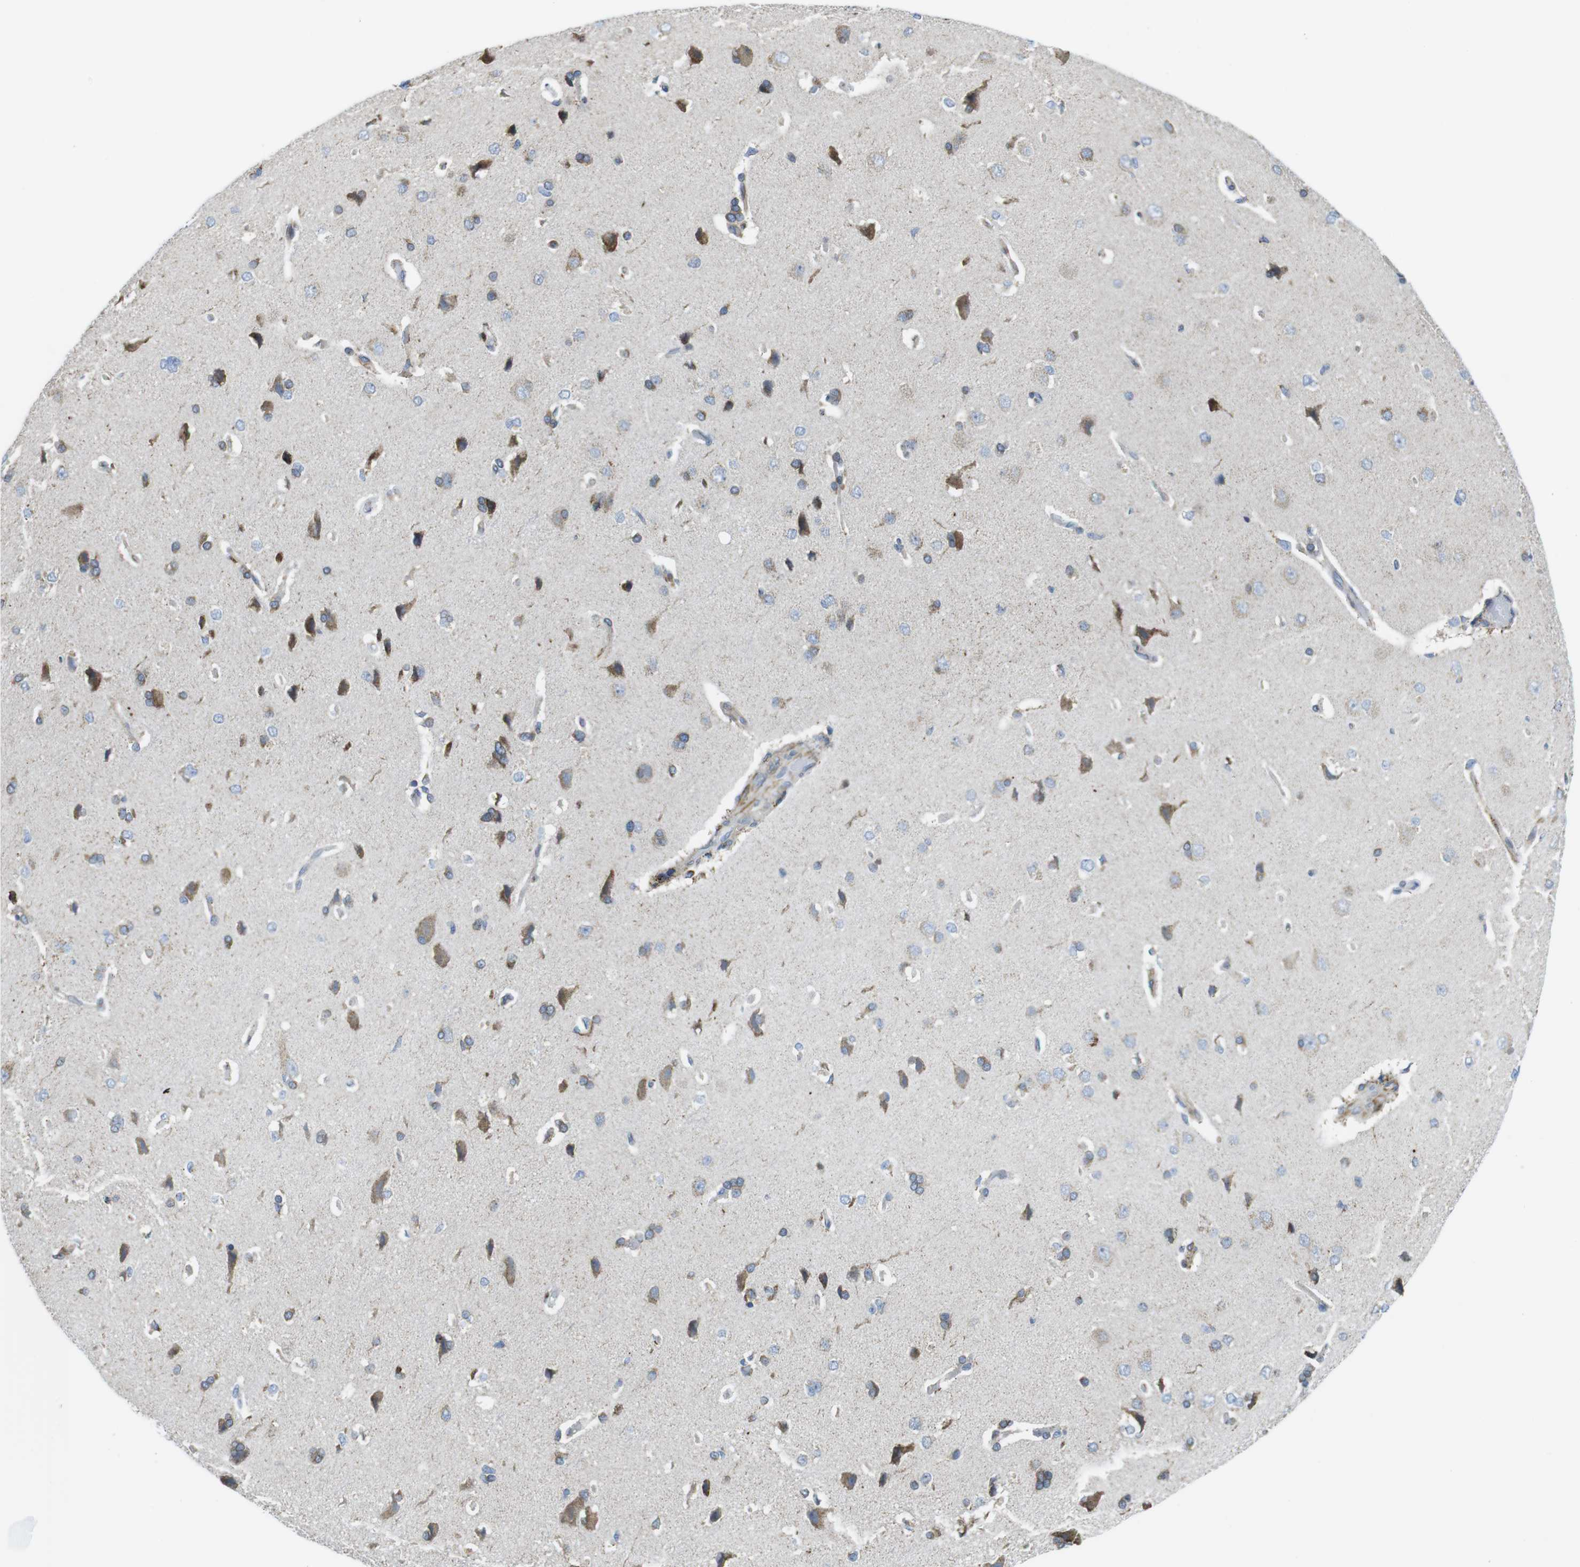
{"staining": {"intensity": "weak", "quantity": ">75%", "location": "cytoplasmic/membranous"}, "tissue": "cerebral cortex", "cell_type": "Endothelial cells", "image_type": "normal", "snomed": [{"axis": "morphology", "description": "Normal tissue, NOS"}, {"axis": "topography", "description": "Cerebral cortex"}], "caption": "Immunohistochemical staining of benign cerebral cortex displays weak cytoplasmic/membranous protein positivity in about >75% of endothelial cells. Nuclei are stained in blue.", "gene": "KCNE3", "patient": {"sex": "male", "age": 62}}